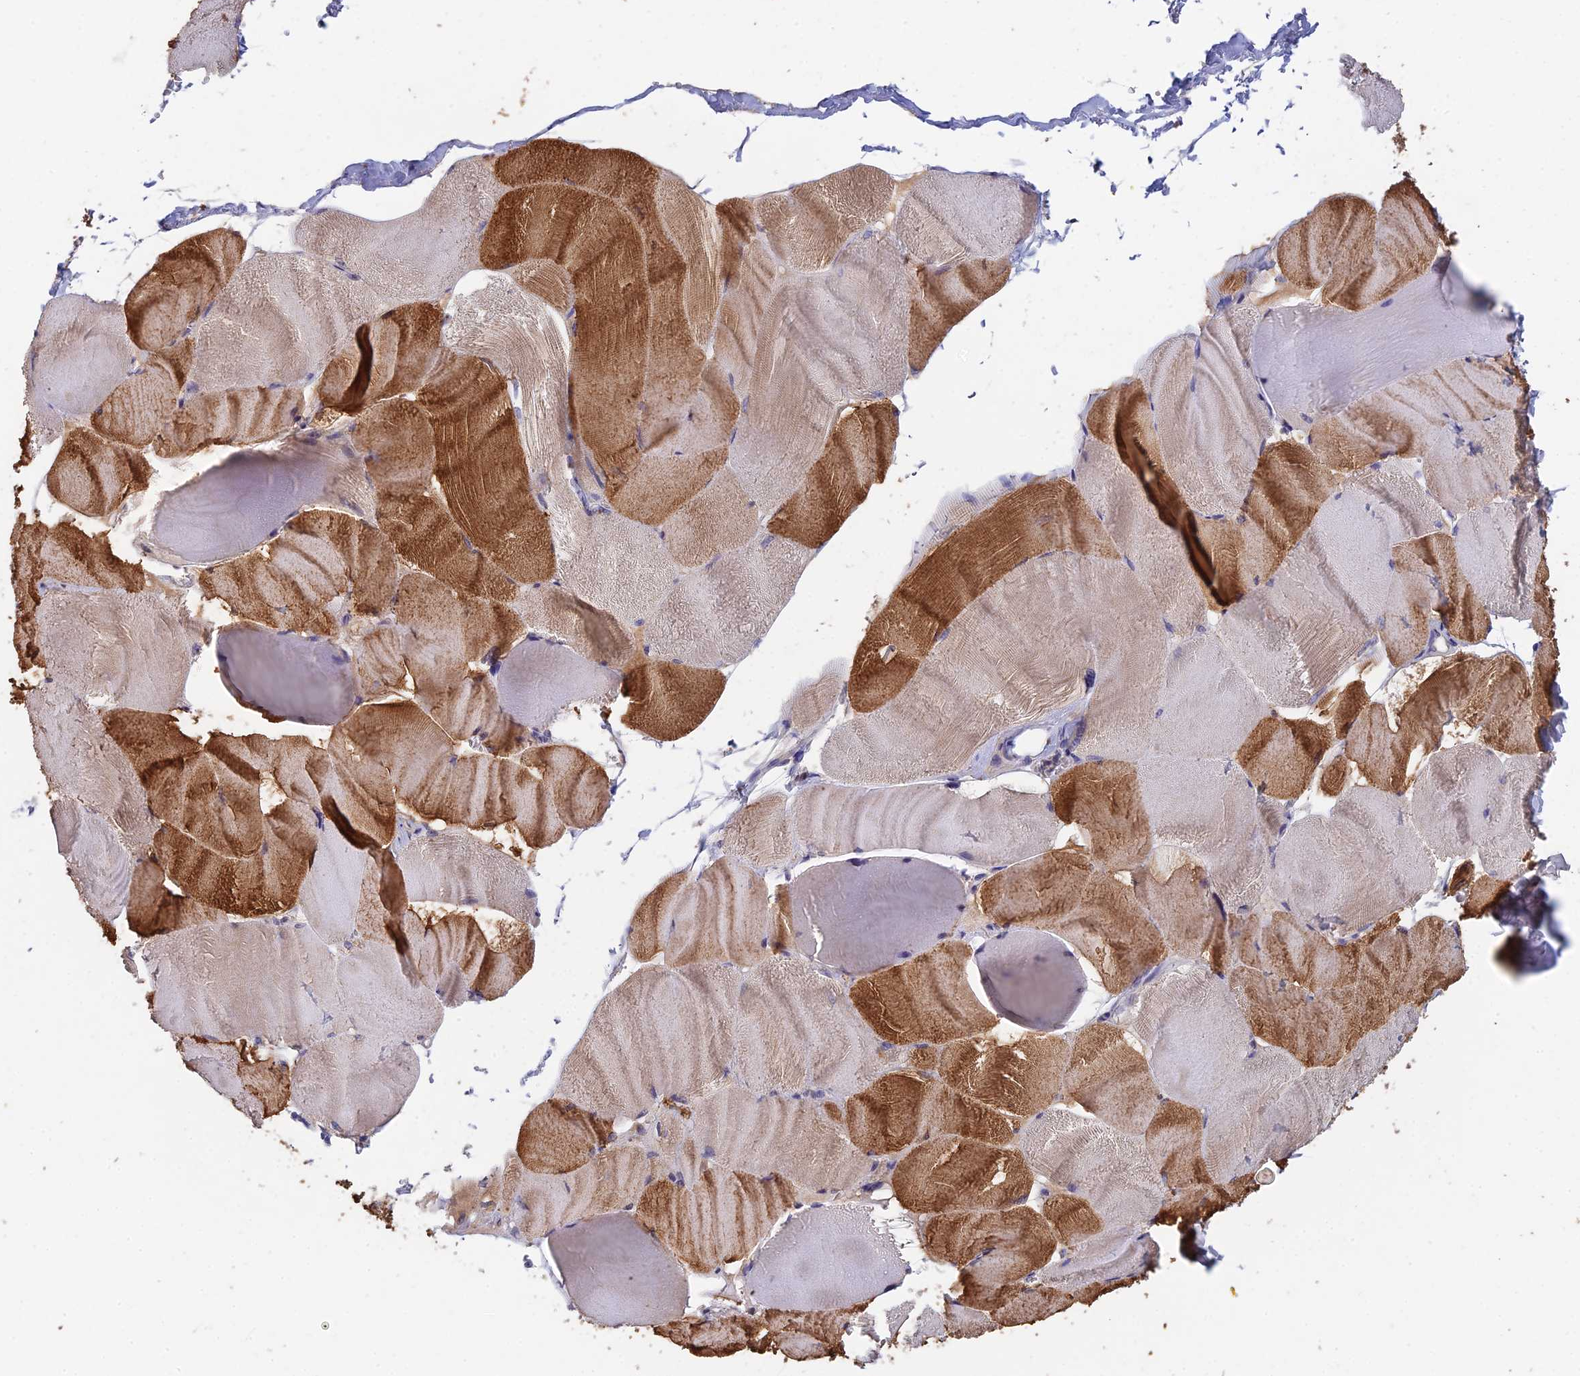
{"staining": {"intensity": "strong", "quantity": "25%-75%", "location": "cytoplasmic/membranous"}, "tissue": "skeletal muscle", "cell_type": "Myocytes", "image_type": "normal", "snomed": [{"axis": "morphology", "description": "Normal tissue, NOS"}, {"axis": "morphology", "description": "Basal cell carcinoma"}, {"axis": "topography", "description": "Skeletal muscle"}], "caption": "A histopathology image of skeletal muscle stained for a protein shows strong cytoplasmic/membranous brown staining in myocytes.", "gene": "SLC39A13", "patient": {"sex": "female", "age": 64}}